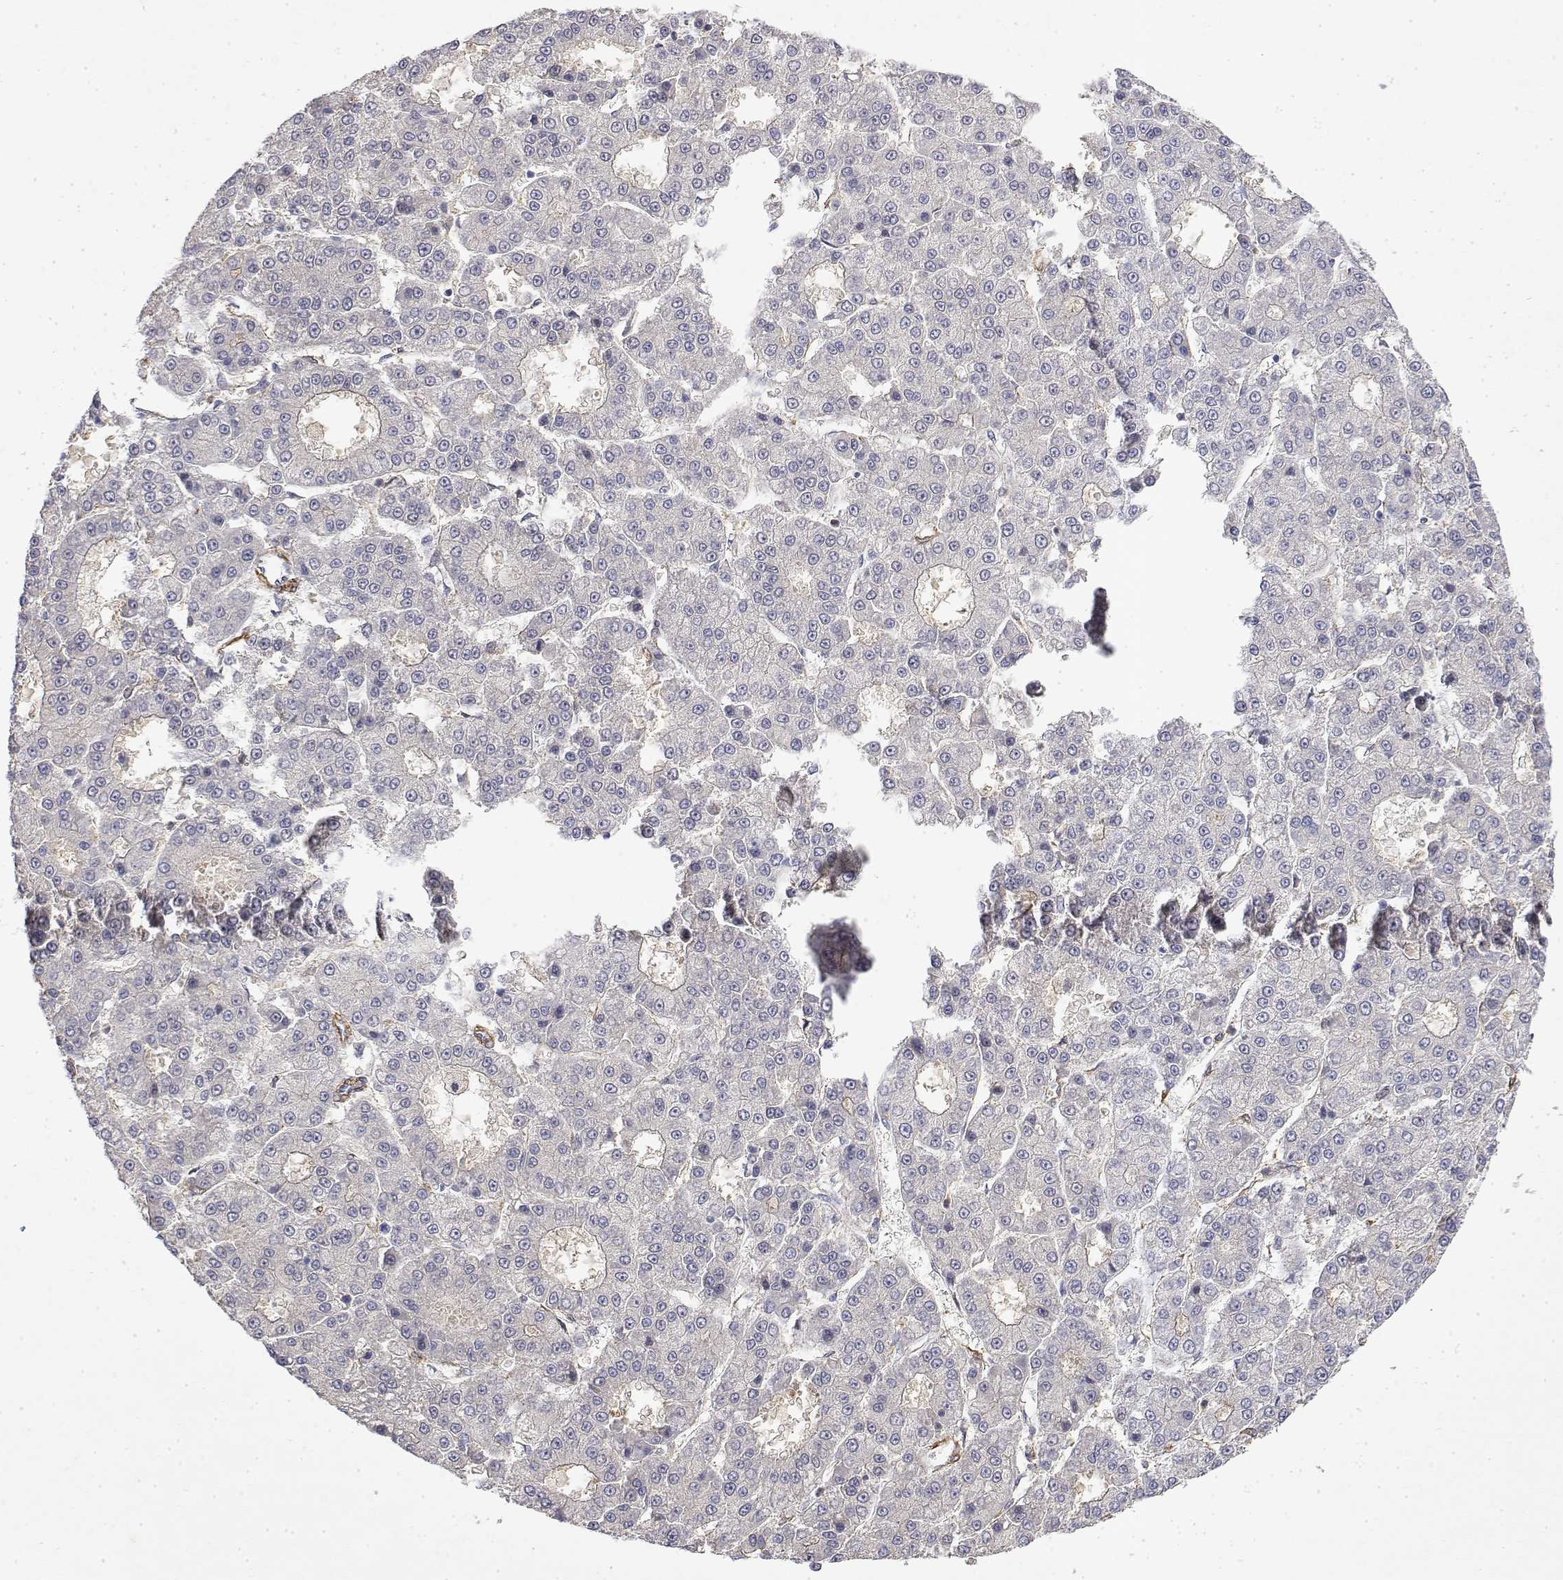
{"staining": {"intensity": "negative", "quantity": "none", "location": "none"}, "tissue": "liver cancer", "cell_type": "Tumor cells", "image_type": "cancer", "snomed": [{"axis": "morphology", "description": "Carcinoma, Hepatocellular, NOS"}, {"axis": "topography", "description": "Liver"}], "caption": "Immunohistochemistry of human liver hepatocellular carcinoma exhibits no expression in tumor cells.", "gene": "SOWAHD", "patient": {"sex": "male", "age": 70}}